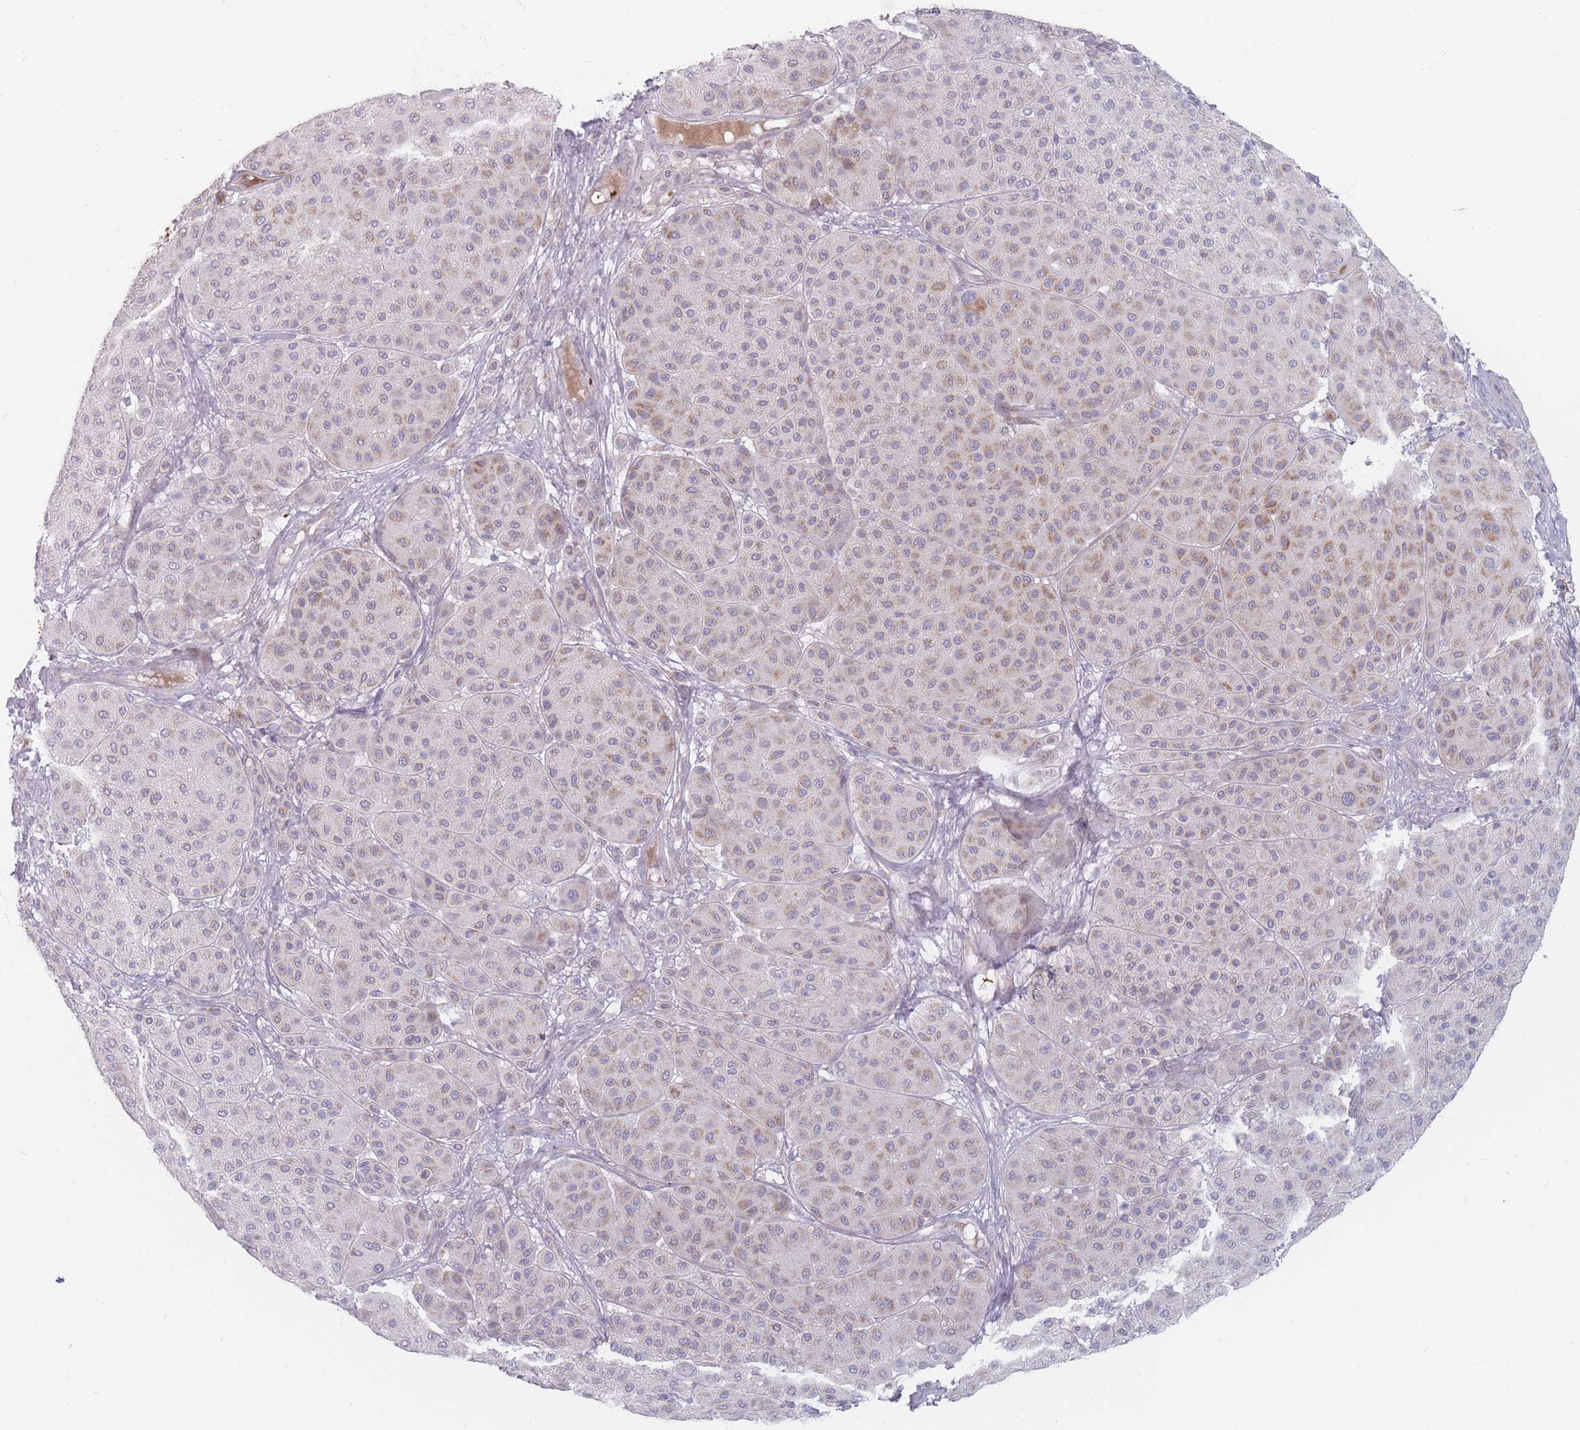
{"staining": {"intensity": "moderate", "quantity": "<25%", "location": "cytoplasmic/membranous"}, "tissue": "melanoma", "cell_type": "Tumor cells", "image_type": "cancer", "snomed": [{"axis": "morphology", "description": "Malignant melanoma, Metastatic site"}, {"axis": "topography", "description": "Smooth muscle"}], "caption": "A brown stain highlights moderate cytoplasmic/membranous positivity of a protein in melanoma tumor cells. (DAB IHC with brightfield microscopy, high magnification).", "gene": "SLC2A6", "patient": {"sex": "male", "age": 41}}